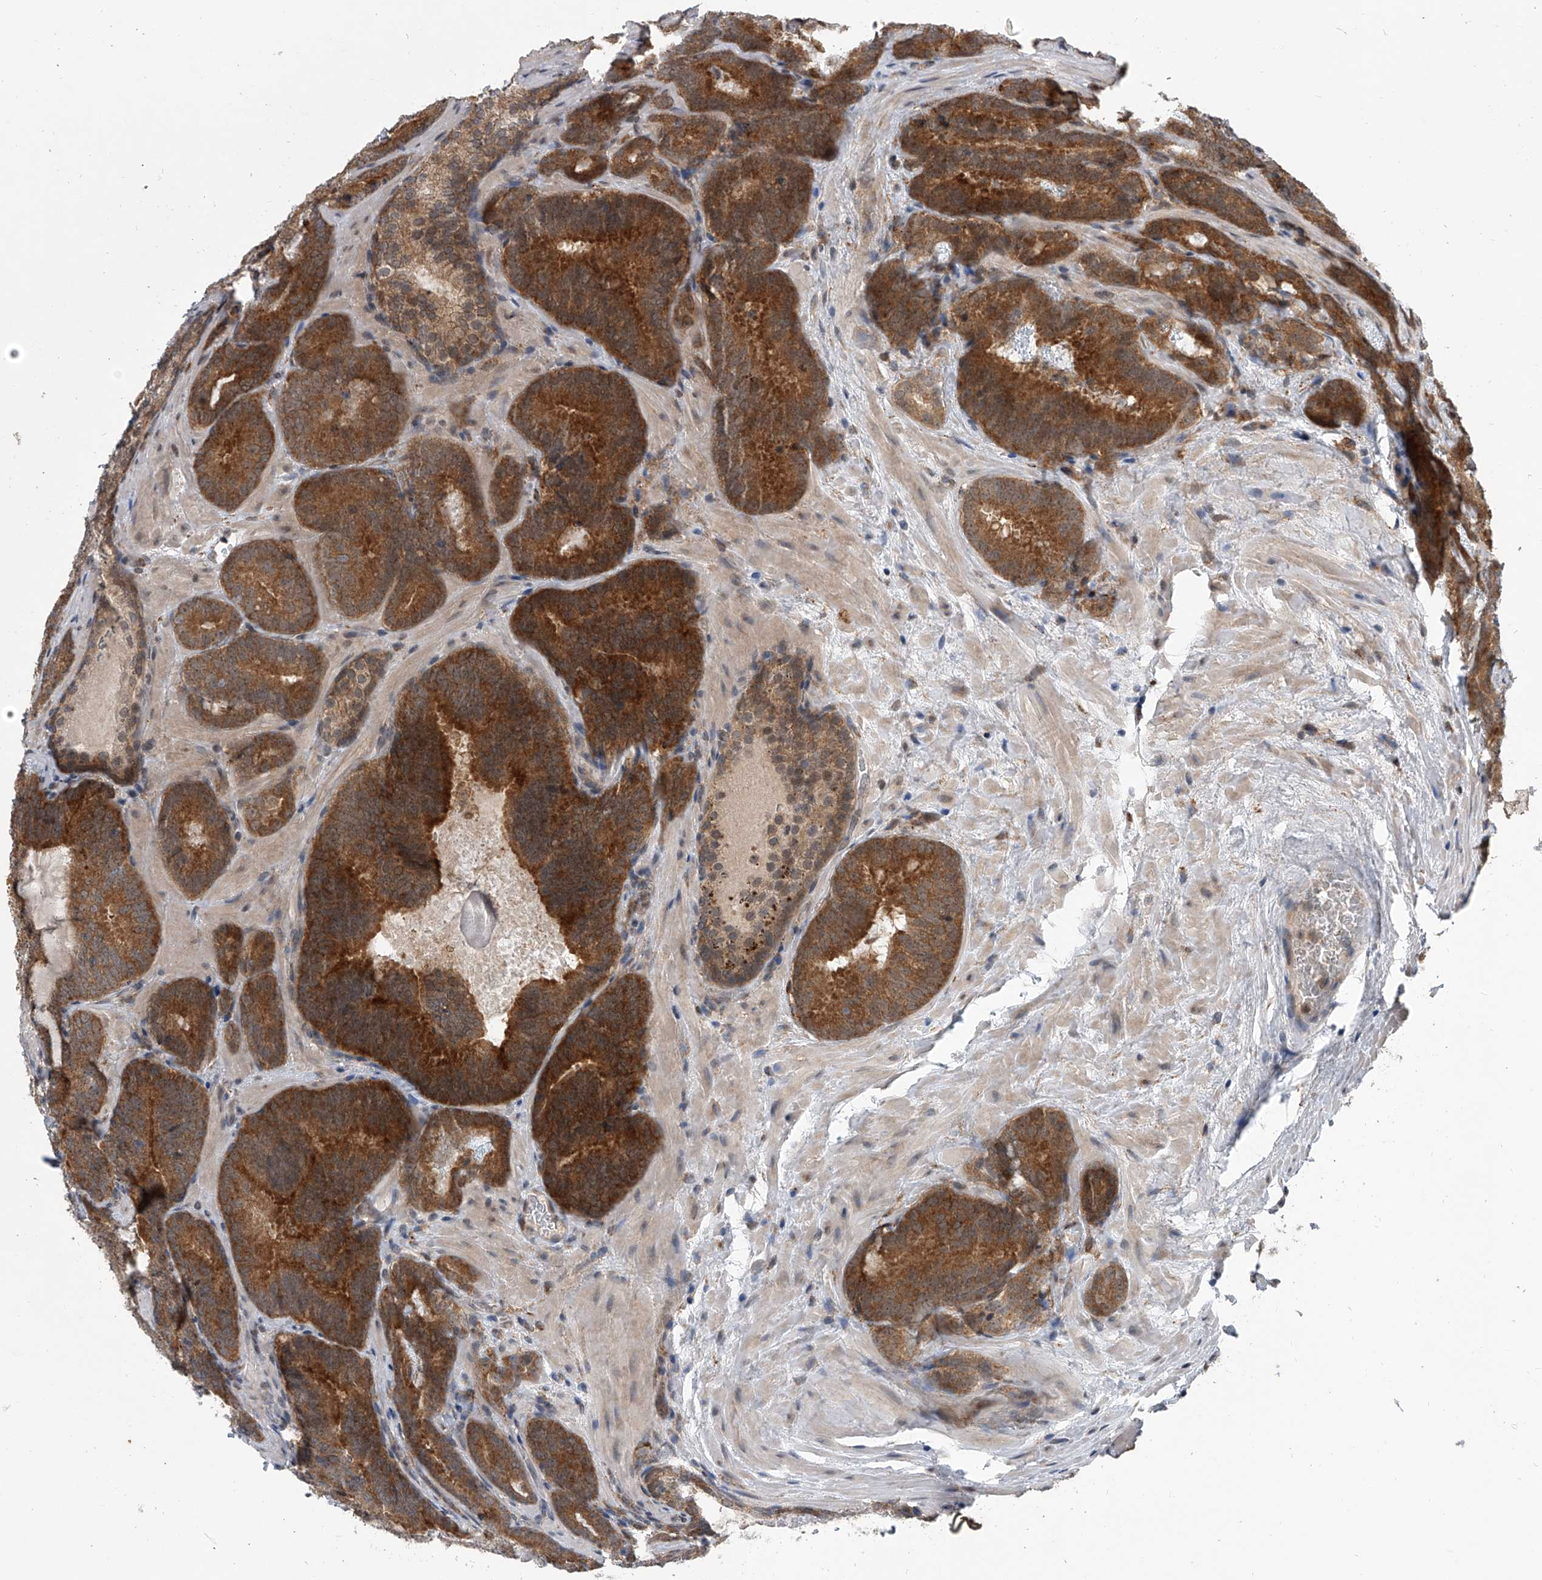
{"staining": {"intensity": "strong", "quantity": "25%-75%", "location": "cytoplasmic/membranous"}, "tissue": "prostate cancer", "cell_type": "Tumor cells", "image_type": "cancer", "snomed": [{"axis": "morphology", "description": "Adenocarcinoma, High grade"}, {"axis": "topography", "description": "Prostate"}], "caption": "A brown stain labels strong cytoplasmic/membranous staining of a protein in human prostate cancer tumor cells.", "gene": "GEMIN8", "patient": {"sex": "male", "age": 66}}